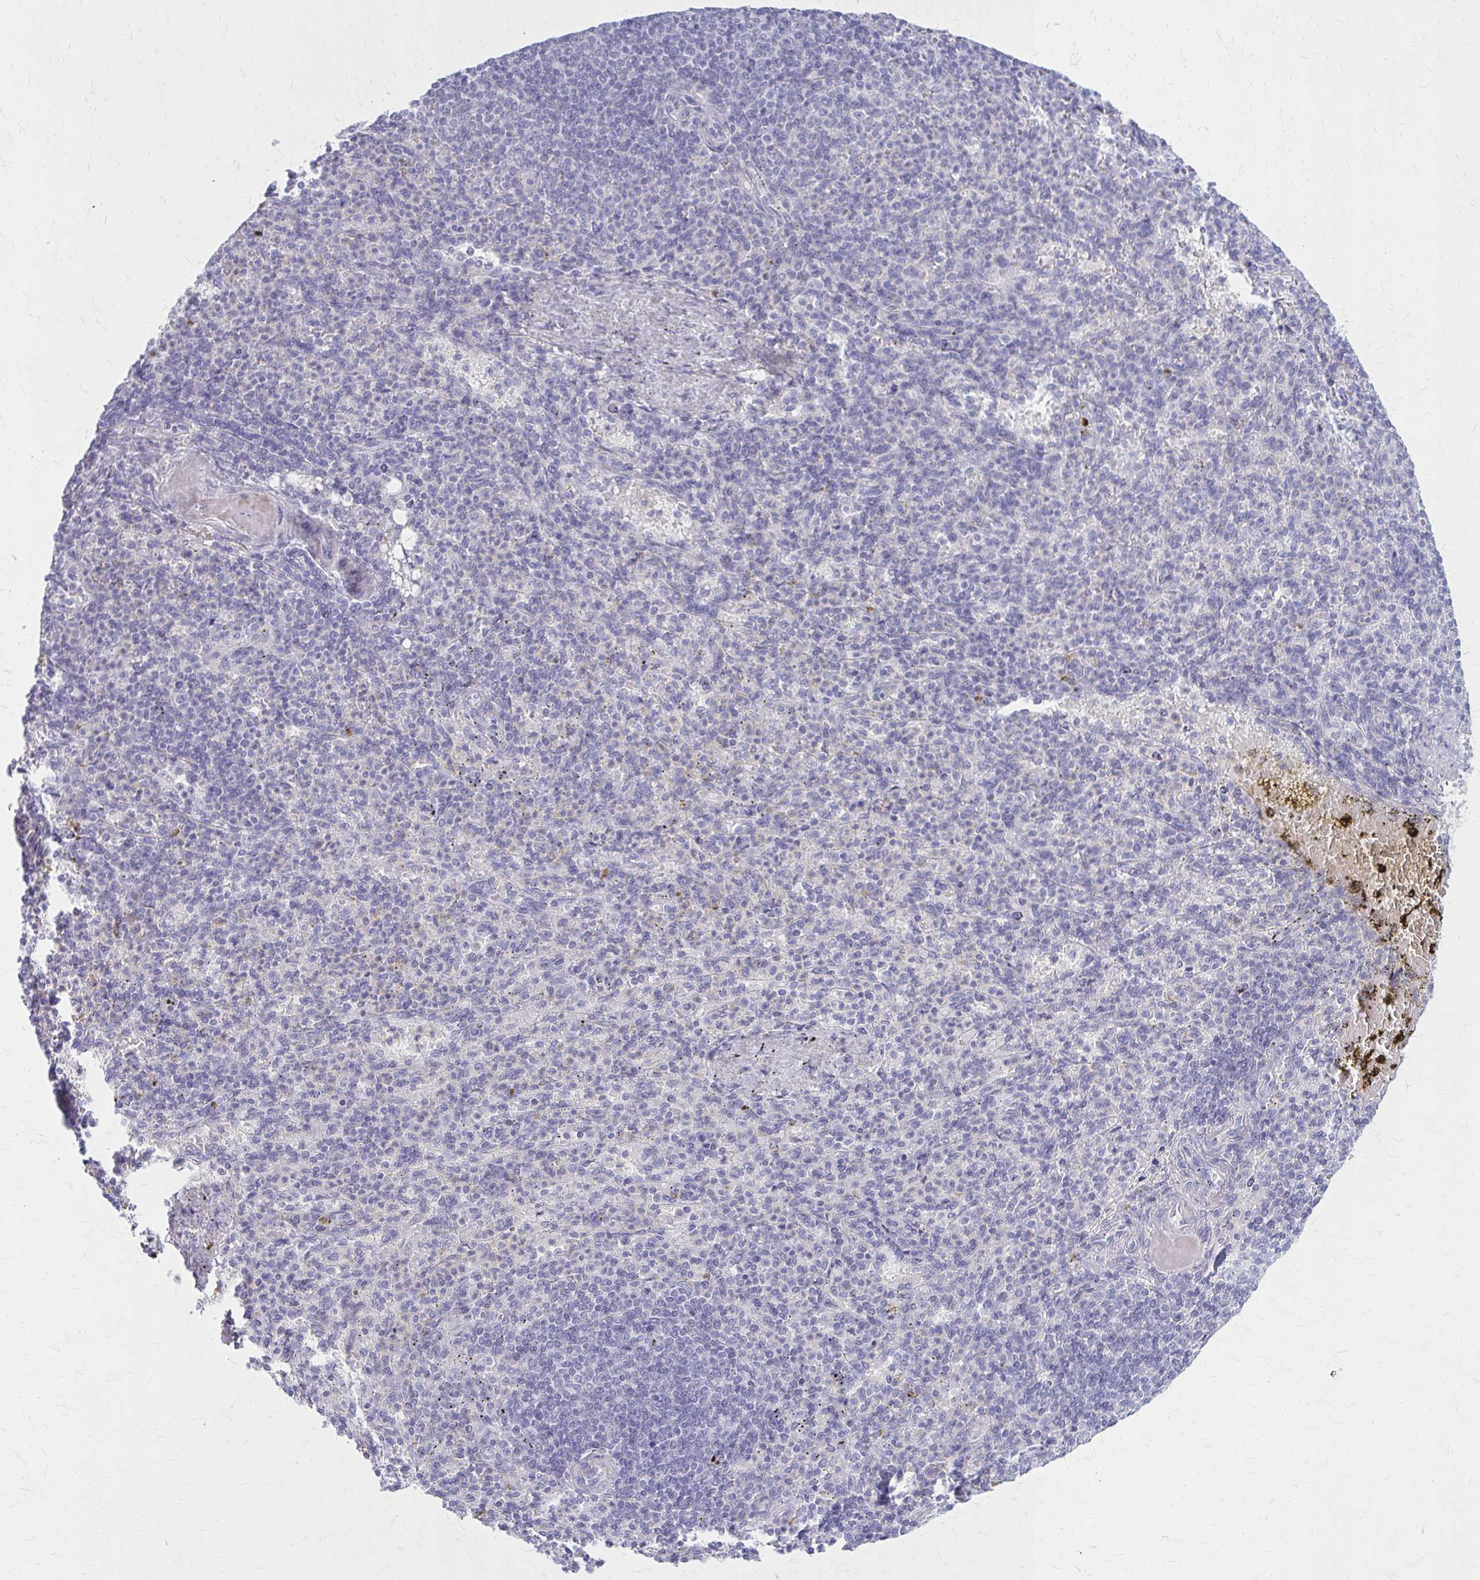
{"staining": {"intensity": "negative", "quantity": "none", "location": "none"}, "tissue": "spleen", "cell_type": "Cells in red pulp", "image_type": "normal", "snomed": [{"axis": "morphology", "description": "Normal tissue, NOS"}, {"axis": "topography", "description": "Spleen"}], "caption": "Protein analysis of unremarkable spleen reveals no significant staining in cells in red pulp.", "gene": "SERPIND1", "patient": {"sex": "female", "age": 74}}